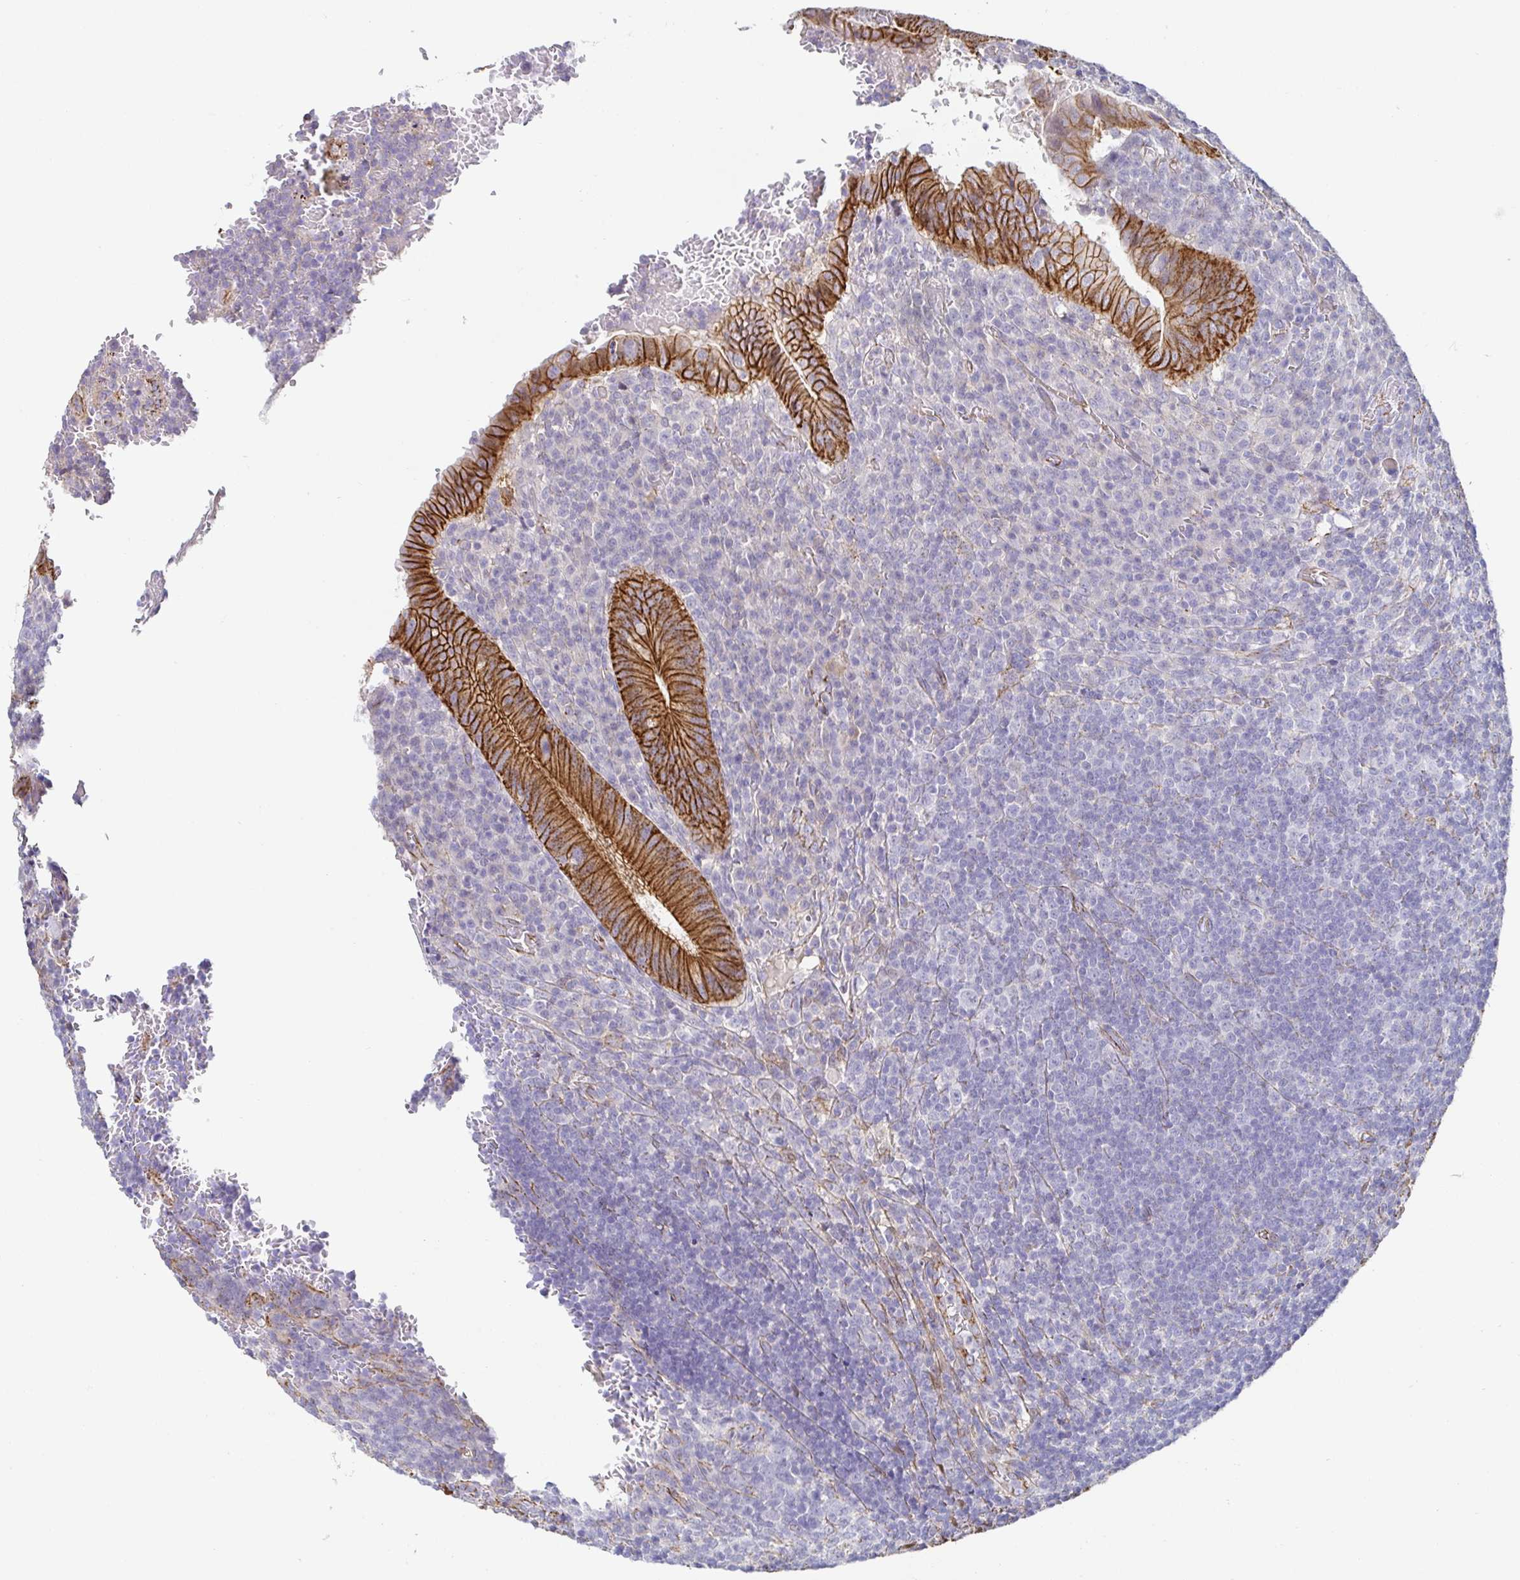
{"staining": {"intensity": "strong", "quantity": ">75%", "location": "cytoplasmic/membranous"}, "tissue": "appendix", "cell_type": "Glandular cells", "image_type": "normal", "snomed": [{"axis": "morphology", "description": "Normal tissue, NOS"}, {"axis": "topography", "description": "Appendix"}], "caption": "Unremarkable appendix was stained to show a protein in brown. There is high levels of strong cytoplasmic/membranous staining in approximately >75% of glandular cells. The staining is performed using DAB (3,3'-diaminobenzidine) brown chromogen to label protein expression. The nuclei are counter-stained blue using hematoxylin.", "gene": "PIWIL3", "patient": {"sex": "male", "age": 18}}